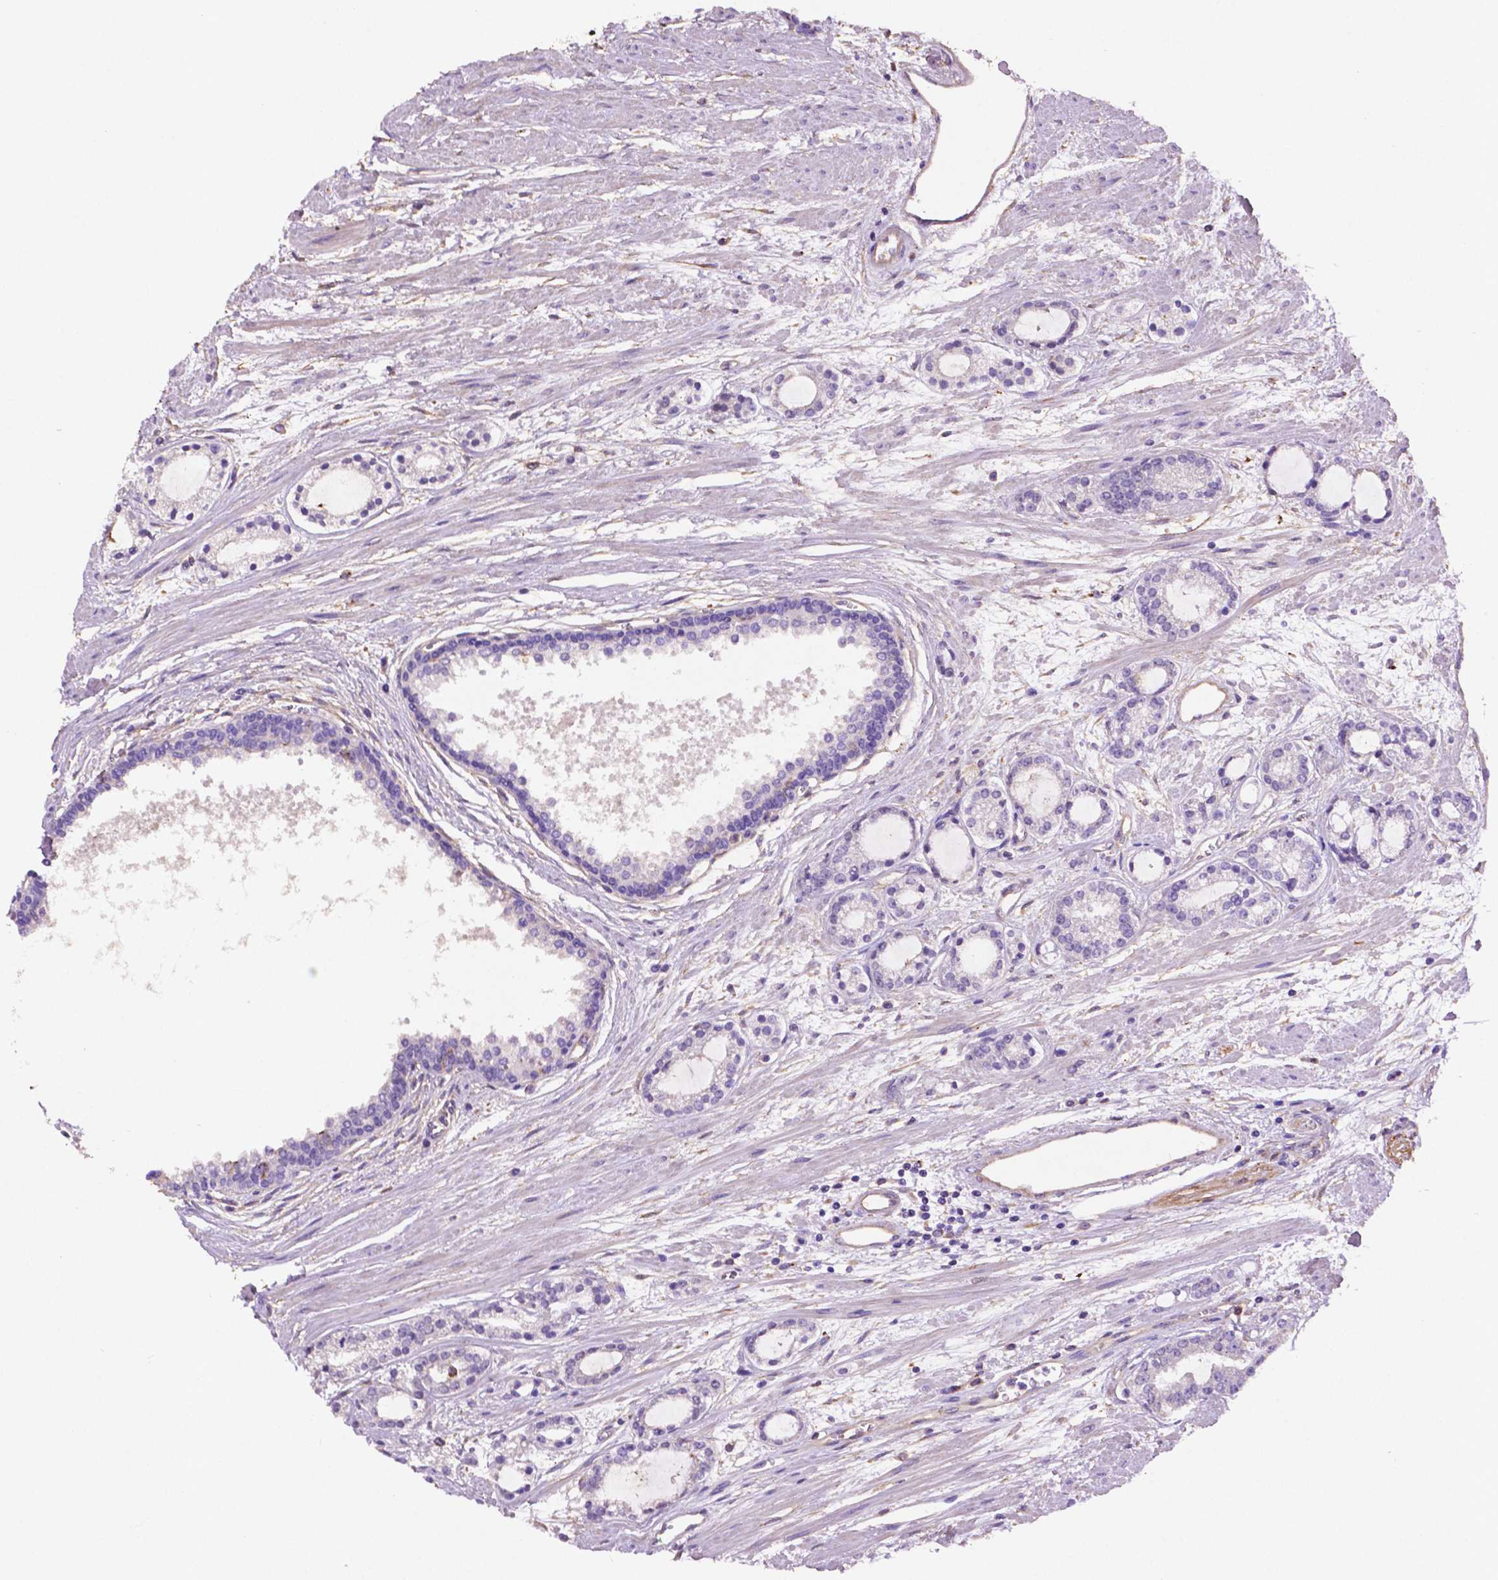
{"staining": {"intensity": "negative", "quantity": "none", "location": "none"}, "tissue": "prostate cancer", "cell_type": "Tumor cells", "image_type": "cancer", "snomed": [{"axis": "morphology", "description": "Adenocarcinoma, Medium grade"}, {"axis": "topography", "description": "Prostate"}], "caption": "The immunohistochemistry (IHC) image has no significant positivity in tumor cells of medium-grade adenocarcinoma (prostate) tissue.", "gene": "GDPD5", "patient": {"sex": "male", "age": 57}}